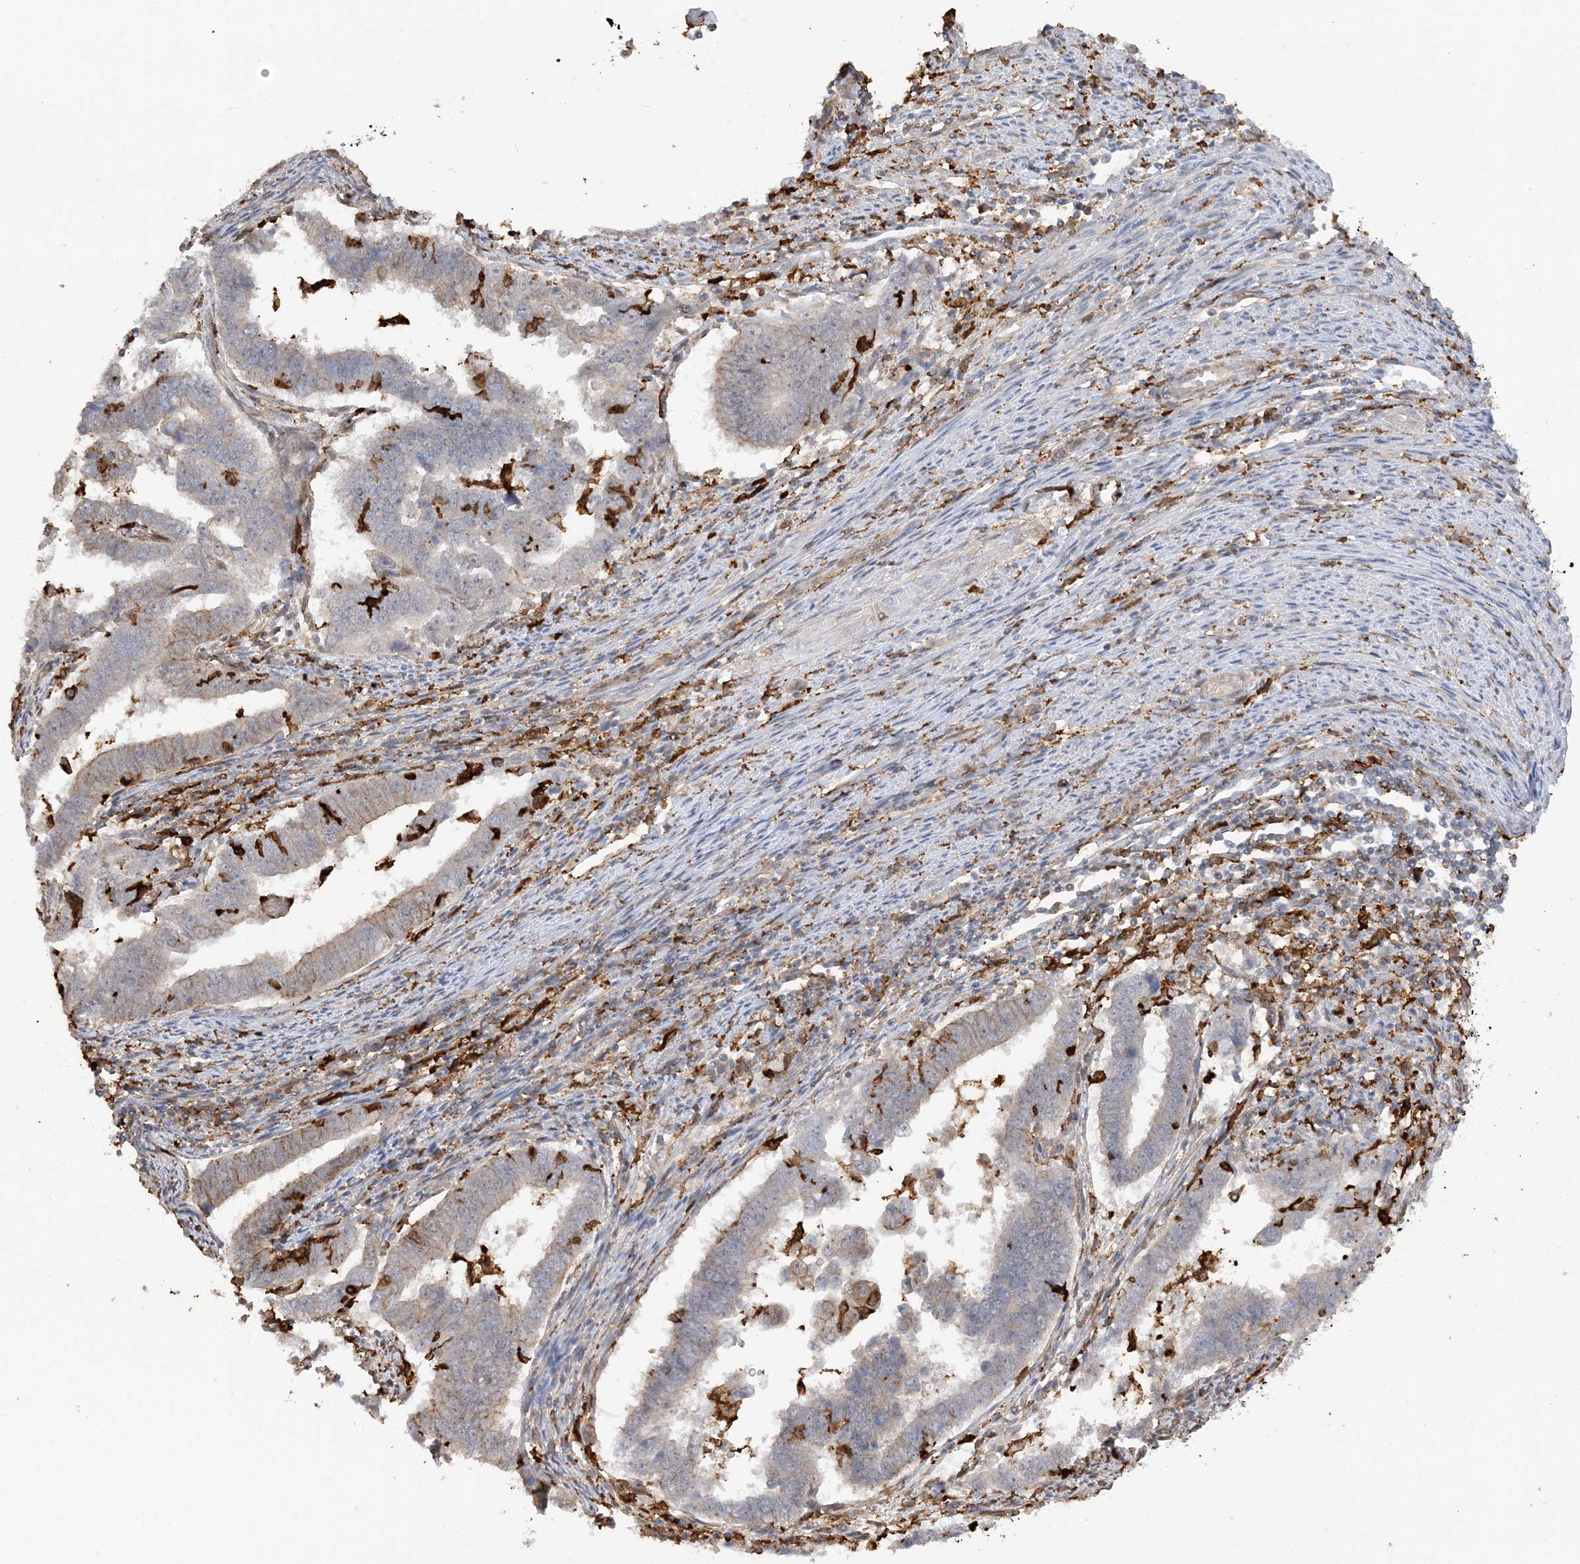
{"staining": {"intensity": "negative", "quantity": "none", "location": "none"}, "tissue": "endometrial cancer", "cell_type": "Tumor cells", "image_type": "cancer", "snomed": [{"axis": "morphology", "description": "Adenocarcinoma, NOS"}, {"axis": "topography", "description": "Endometrium"}], "caption": "This histopathology image is of endometrial cancer stained with immunohistochemistry (IHC) to label a protein in brown with the nuclei are counter-stained blue. There is no expression in tumor cells. (Immunohistochemistry (ihc), brightfield microscopy, high magnification).", "gene": "PHACTR2", "patient": {"sex": "female", "age": 75}}